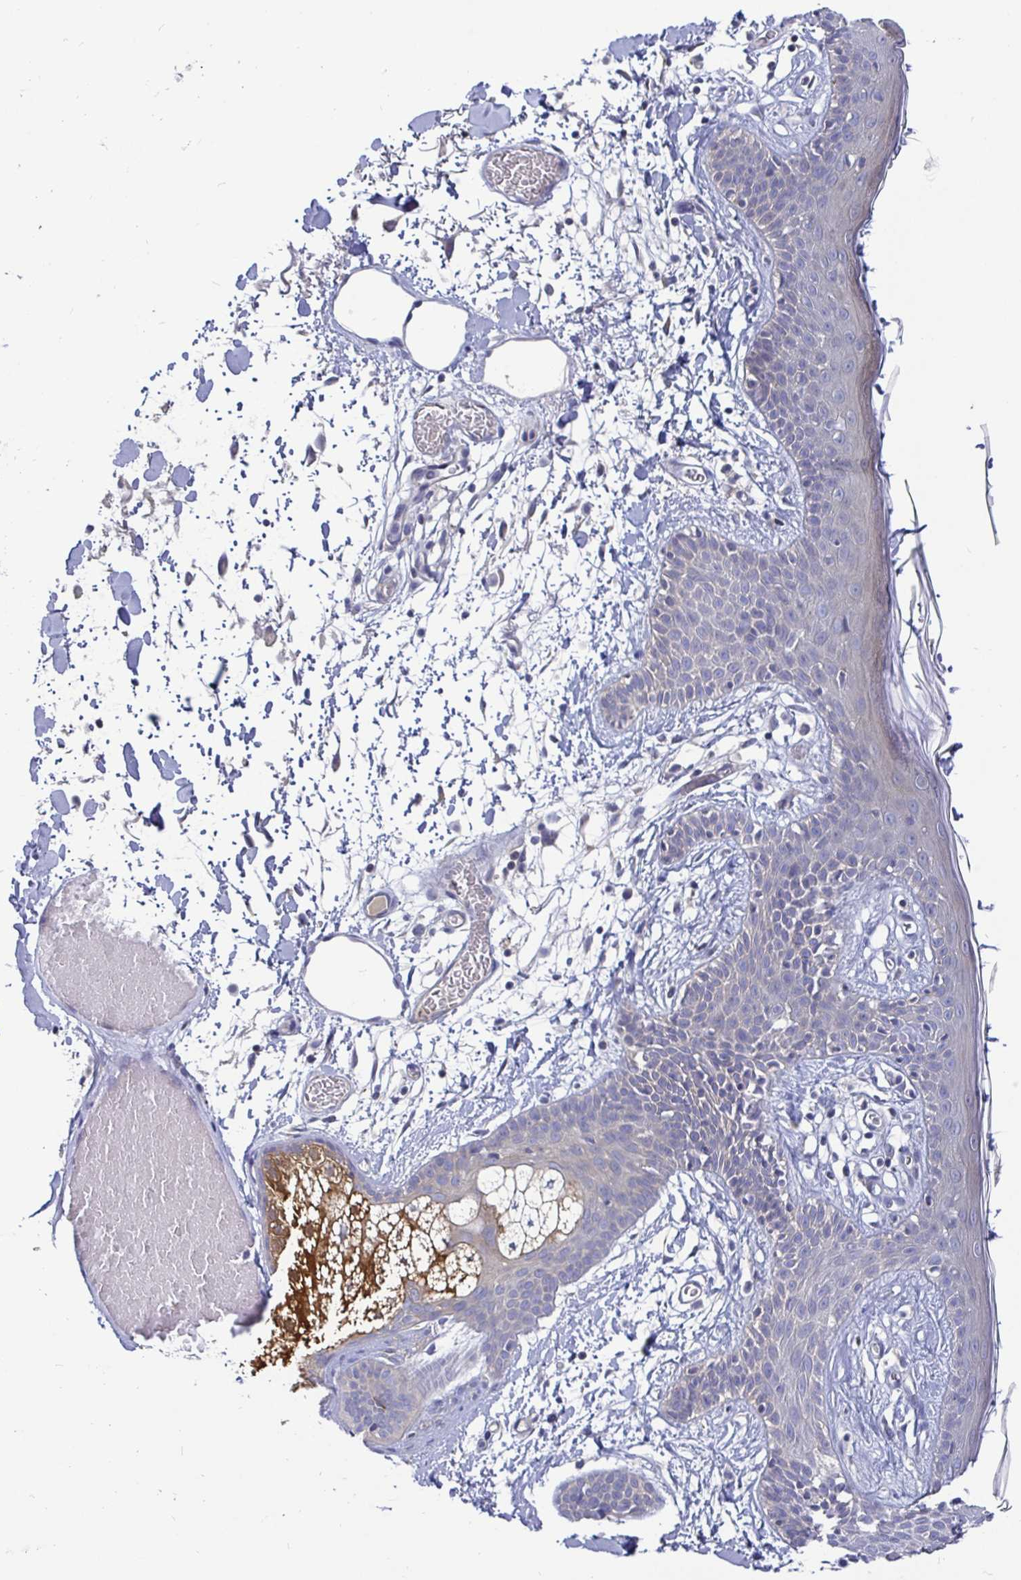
{"staining": {"intensity": "negative", "quantity": "none", "location": "none"}, "tissue": "skin", "cell_type": "Fibroblasts", "image_type": "normal", "snomed": [{"axis": "morphology", "description": "Normal tissue, NOS"}, {"axis": "topography", "description": "Skin"}], "caption": "Immunohistochemistry image of unremarkable skin: skin stained with DAB exhibits no significant protein positivity in fibroblasts.", "gene": "KIF21A", "patient": {"sex": "male", "age": 79}}